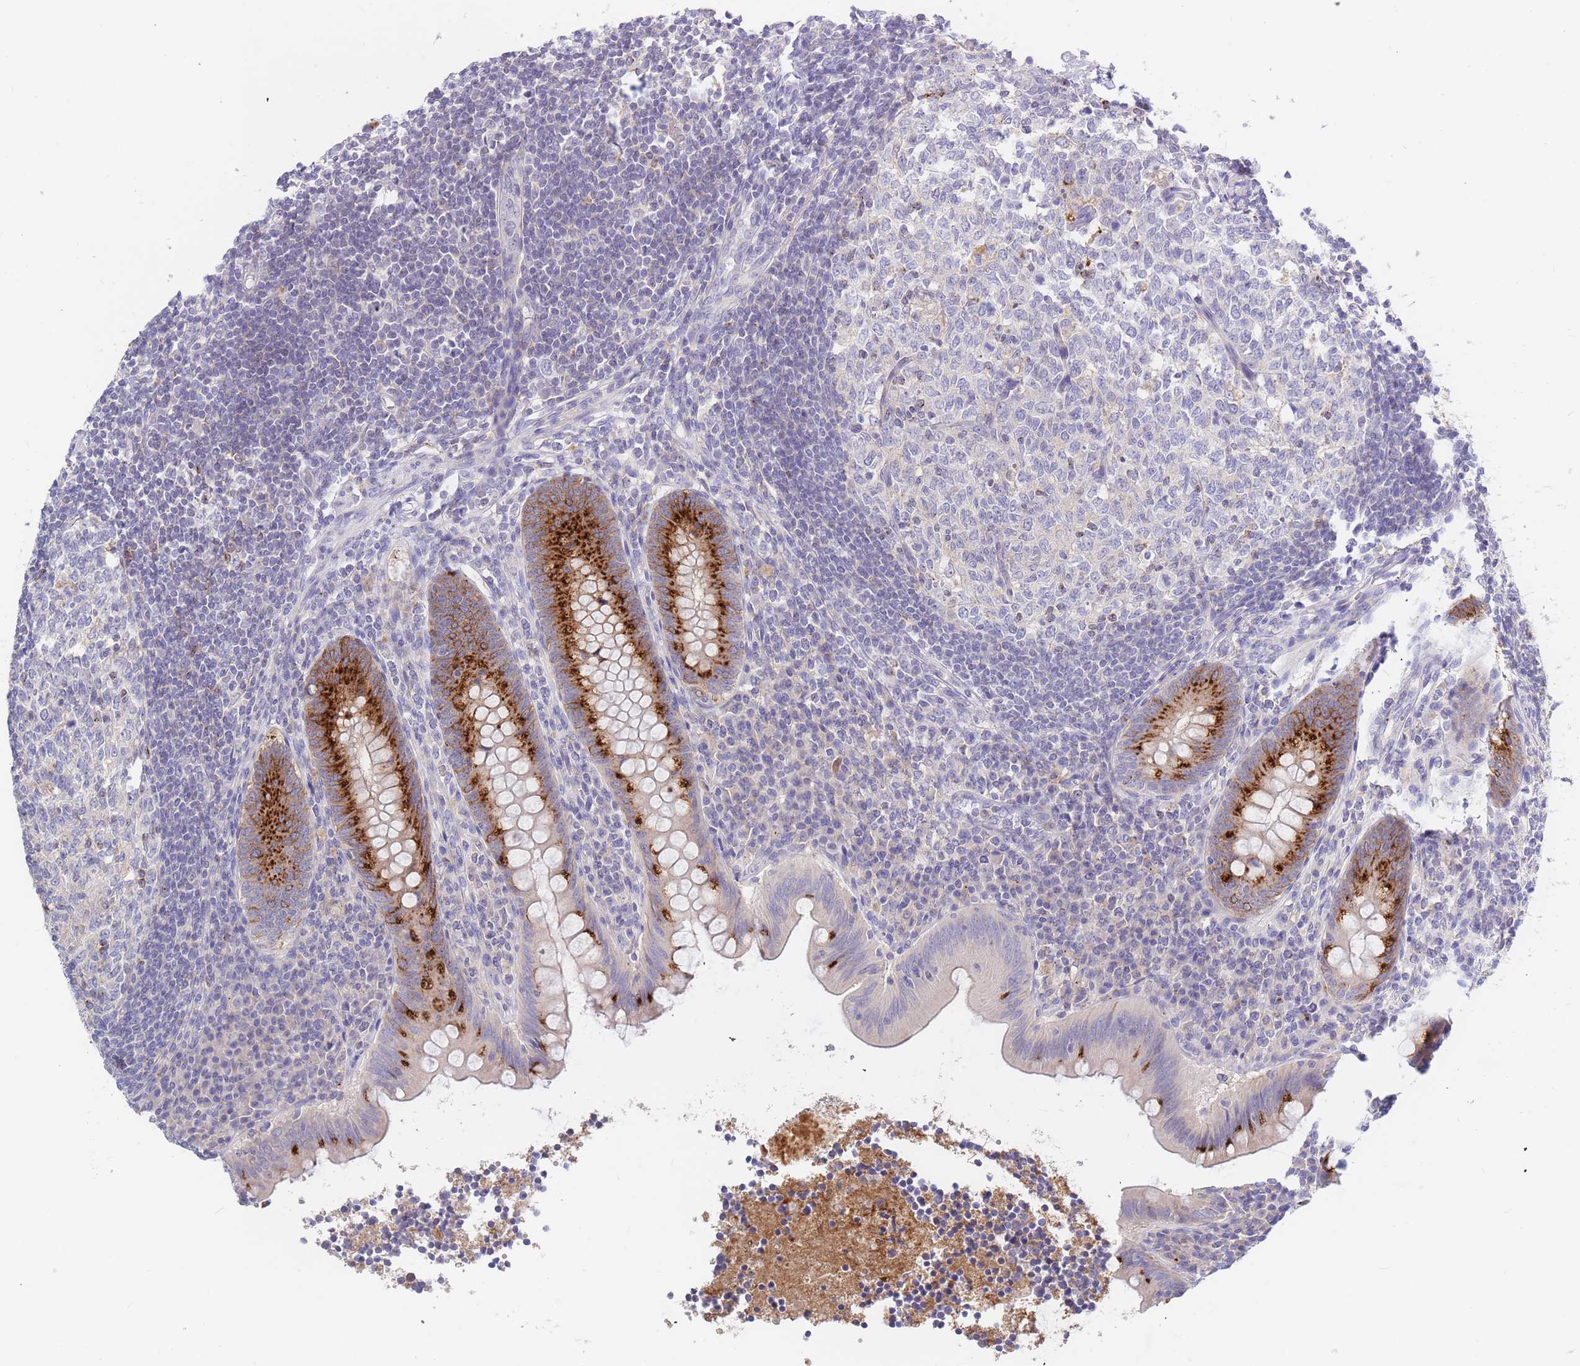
{"staining": {"intensity": "strong", "quantity": "25%-75%", "location": "cytoplasmic/membranous"}, "tissue": "appendix", "cell_type": "Glandular cells", "image_type": "normal", "snomed": [{"axis": "morphology", "description": "Normal tissue, NOS"}, {"axis": "topography", "description": "Appendix"}], "caption": "Approximately 25%-75% of glandular cells in normal human appendix show strong cytoplasmic/membranous protein staining as visualized by brown immunohistochemical staining.", "gene": "BORCS5", "patient": {"sex": "female", "age": 33}}